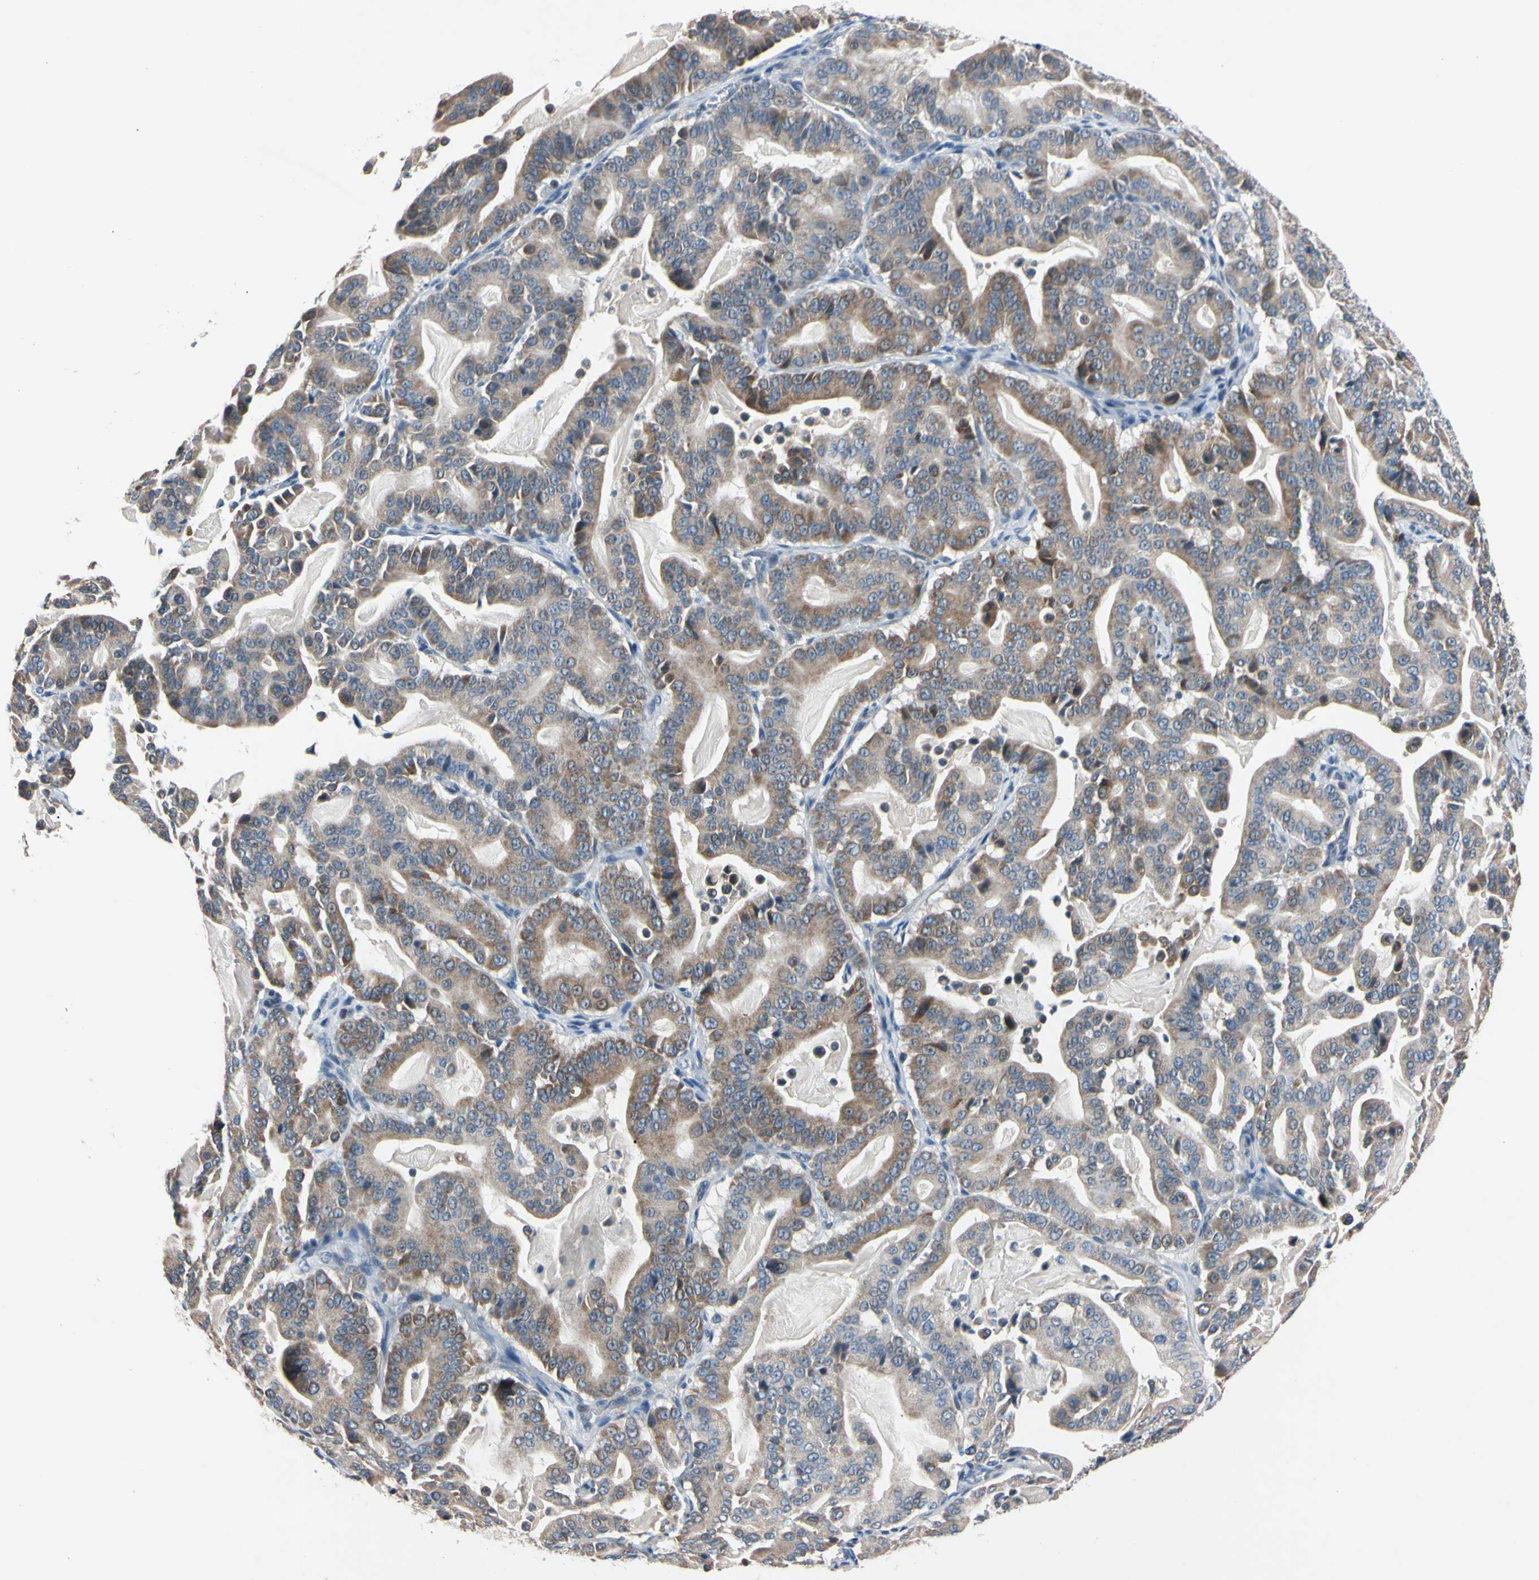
{"staining": {"intensity": "moderate", "quantity": ">75%", "location": "cytoplasmic/membranous"}, "tissue": "pancreatic cancer", "cell_type": "Tumor cells", "image_type": "cancer", "snomed": [{"axis": "morphology", "description": "Adenocarcinoma, NOS"}, {"axis": "topography", "description": "Pancreas"}], "caption": "Immunohistochemistry of human adenocarcinoma (pancreatic) demonstrates medium levels of moderate cytoplasmic/membranous staining in approximately >75% of tumor cells. Using DAB (3,3'-diaminobenzidine) (brown) and hematoxylin (blue) stains, captured at high magnification using brightfield microscopy.", "gene": "PNKD", "patient": {"sex": "male", "age": 63}}